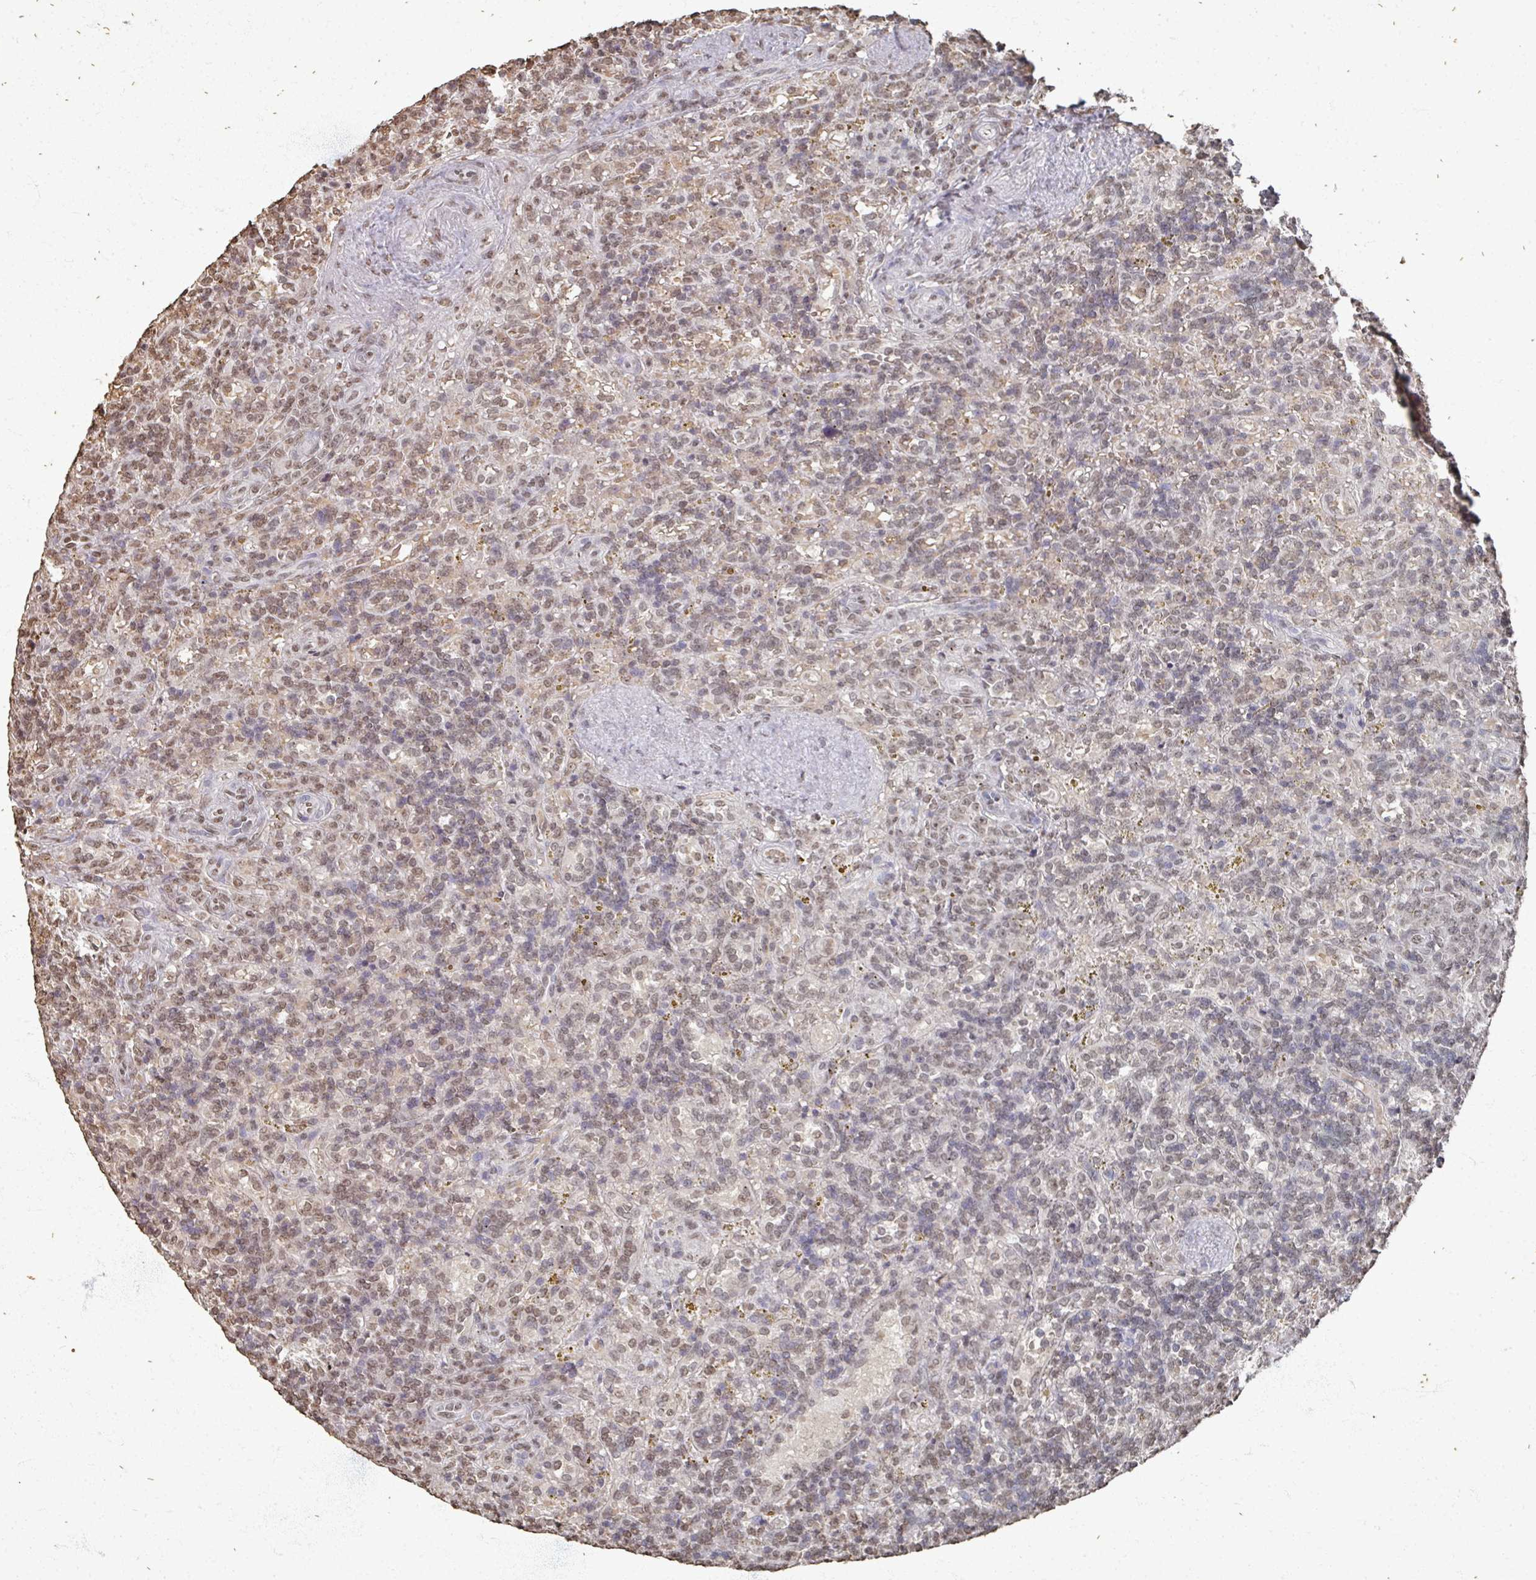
{"staining": {"intensity": "weak", "quantity": "<25%", "location": "nuclear"}, "tissue": "lymphoma", "cell_type": "Tumor cells", "image_type": "cancer", "snomed": [{"axis": "morphology", "description": "Malignant lymphoma, non-Hodgkin's type, Low grade"}, {"axis": "topography", "description": "Spleen"}], "caption": "IHC of human lymphoma shows no expression in tumor cells.", "gene": "DCUN1D5", "patient": {"sex": "male", "age": 67}}